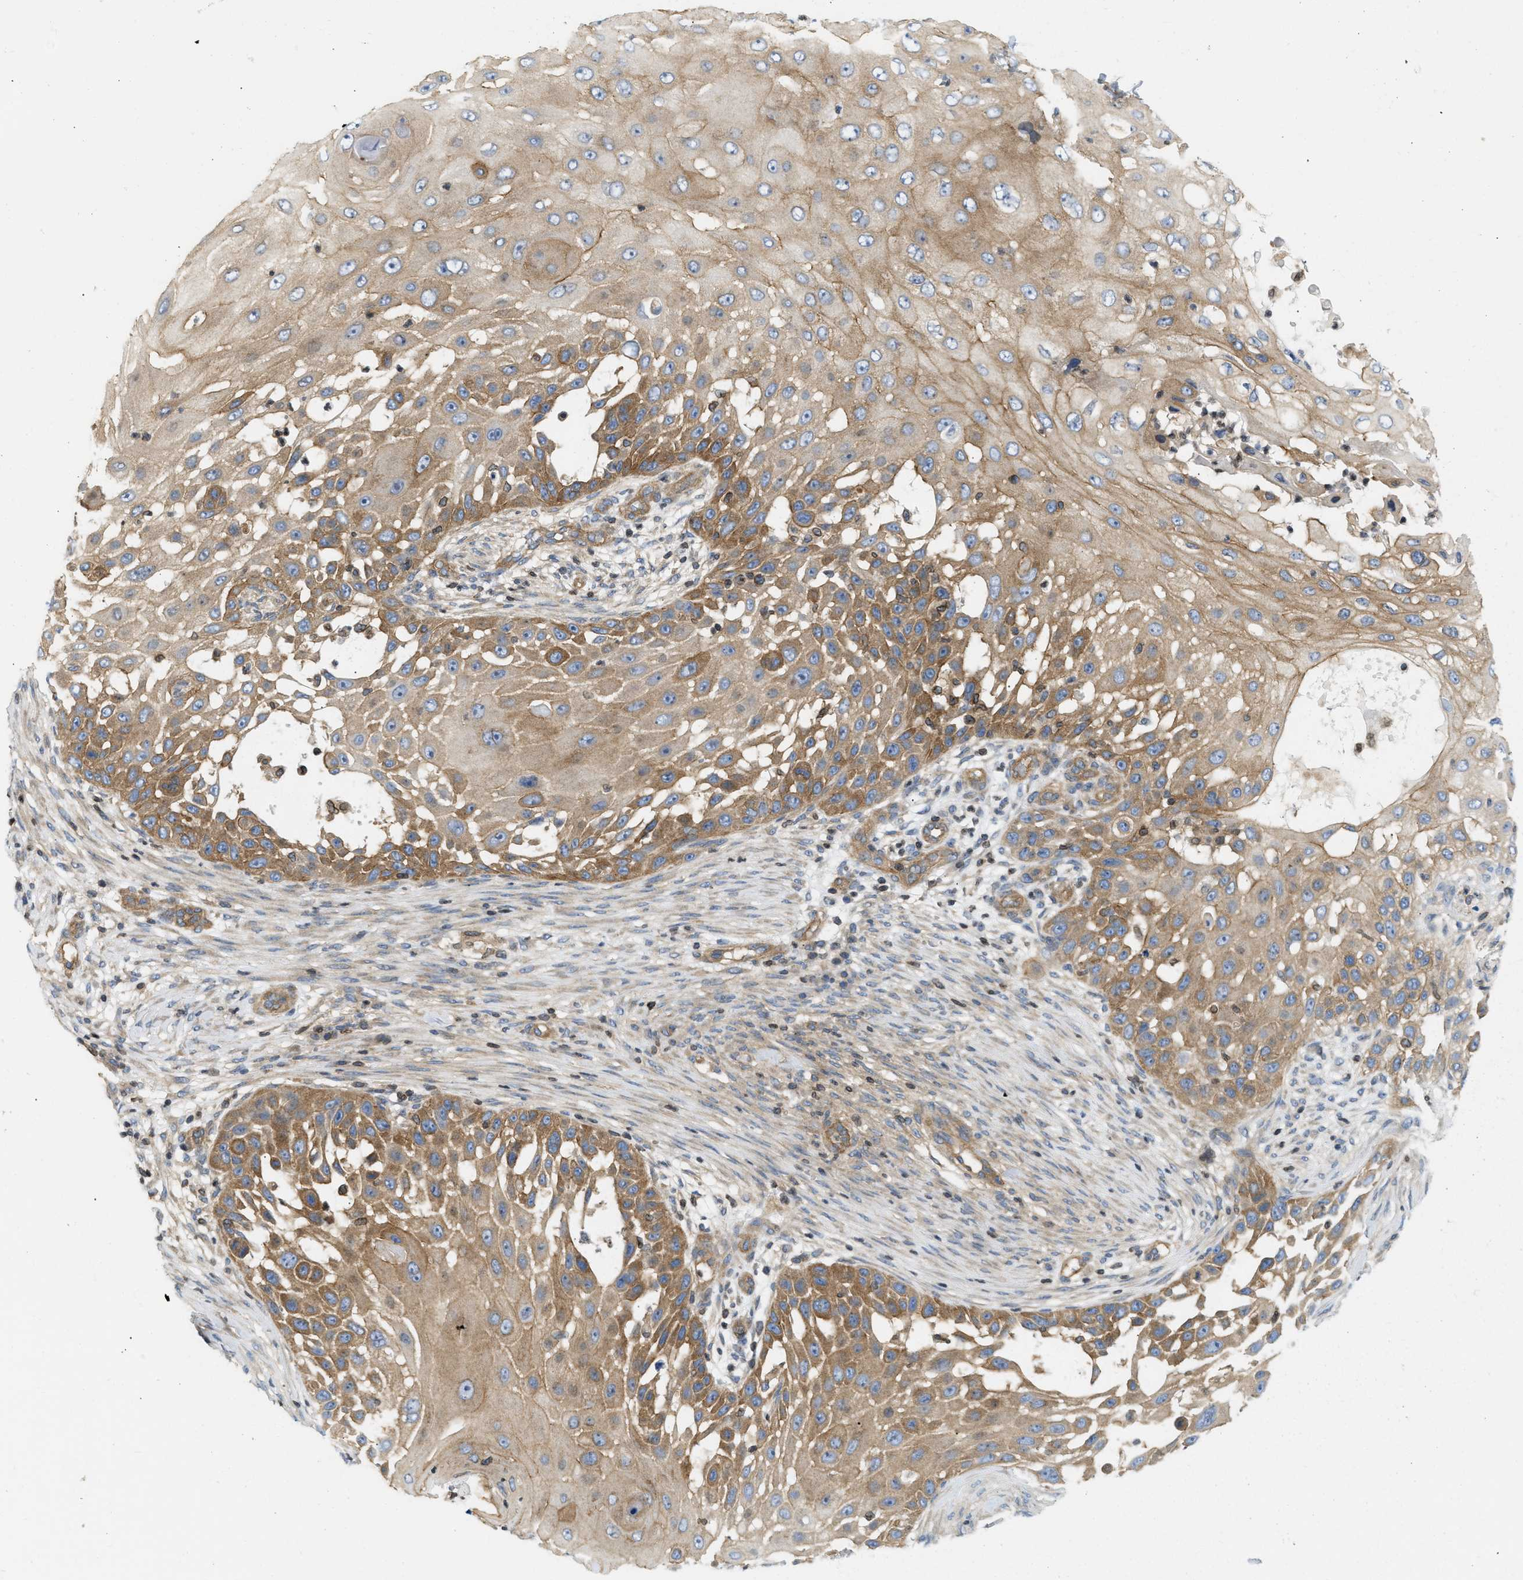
{"staining": {"intensity": "moderate", "quantity": ">75%", "location": "cytoplasmic/membranous"}, "tissue": "skin cancer", "cell_type": "Tumor cells", "image_type": "cancer", "snomed": [{"axis": "morphology", "description": "Squamous cell carcinoma, NOS"}, {"axis": "topography", "description": "Skin"}], "caption": "A high-resolution image shows immunohistochemistry (IHC) staining of skin cancer, which demonstrates moderate cytoplasmic/membranous positivity in approximately >75% of tumor cells. (Brightfield microscopy of DAB IHC at high magnification).", "gene": "STRN", "patient": {"sex": "female", "age": 44}}